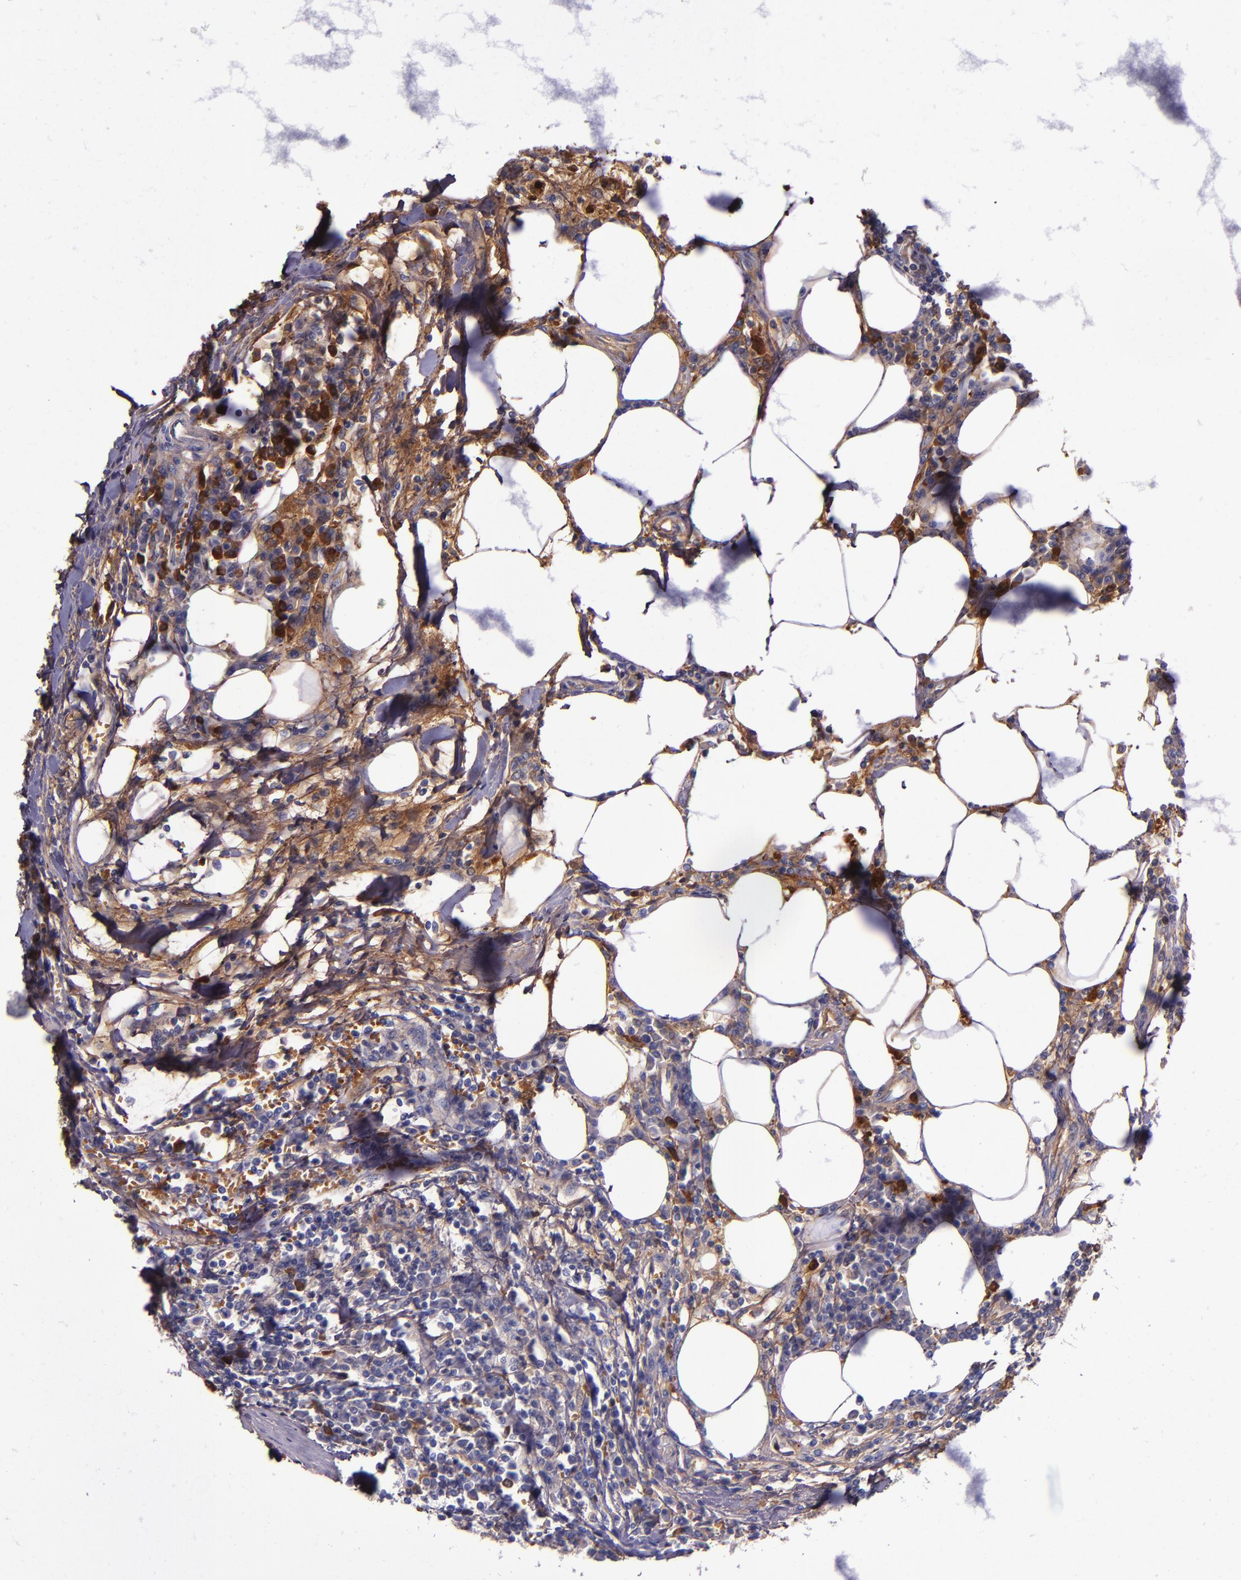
{"staining": {"intensity": "weak", "quantity": "<25%", "location": "cytoplasmic/membranous"}, "tissue": "renal cancer", "cell_type": "Tumor cells", "image_type": "cancer", "snomed": [{"axis": "morphology", "description": "Normal tissue, NOS"}, {"axis": "morphology", "description": "Adenocarcinoma, NOS"}, {"axis": "topography", "description": "Kidney"}], "caption": "Tumor cells show no significant expression in renal cancer (adenocarcinoma).", "gene": "CLEC3B", "patient": {"sex": "male", "age": 71}}